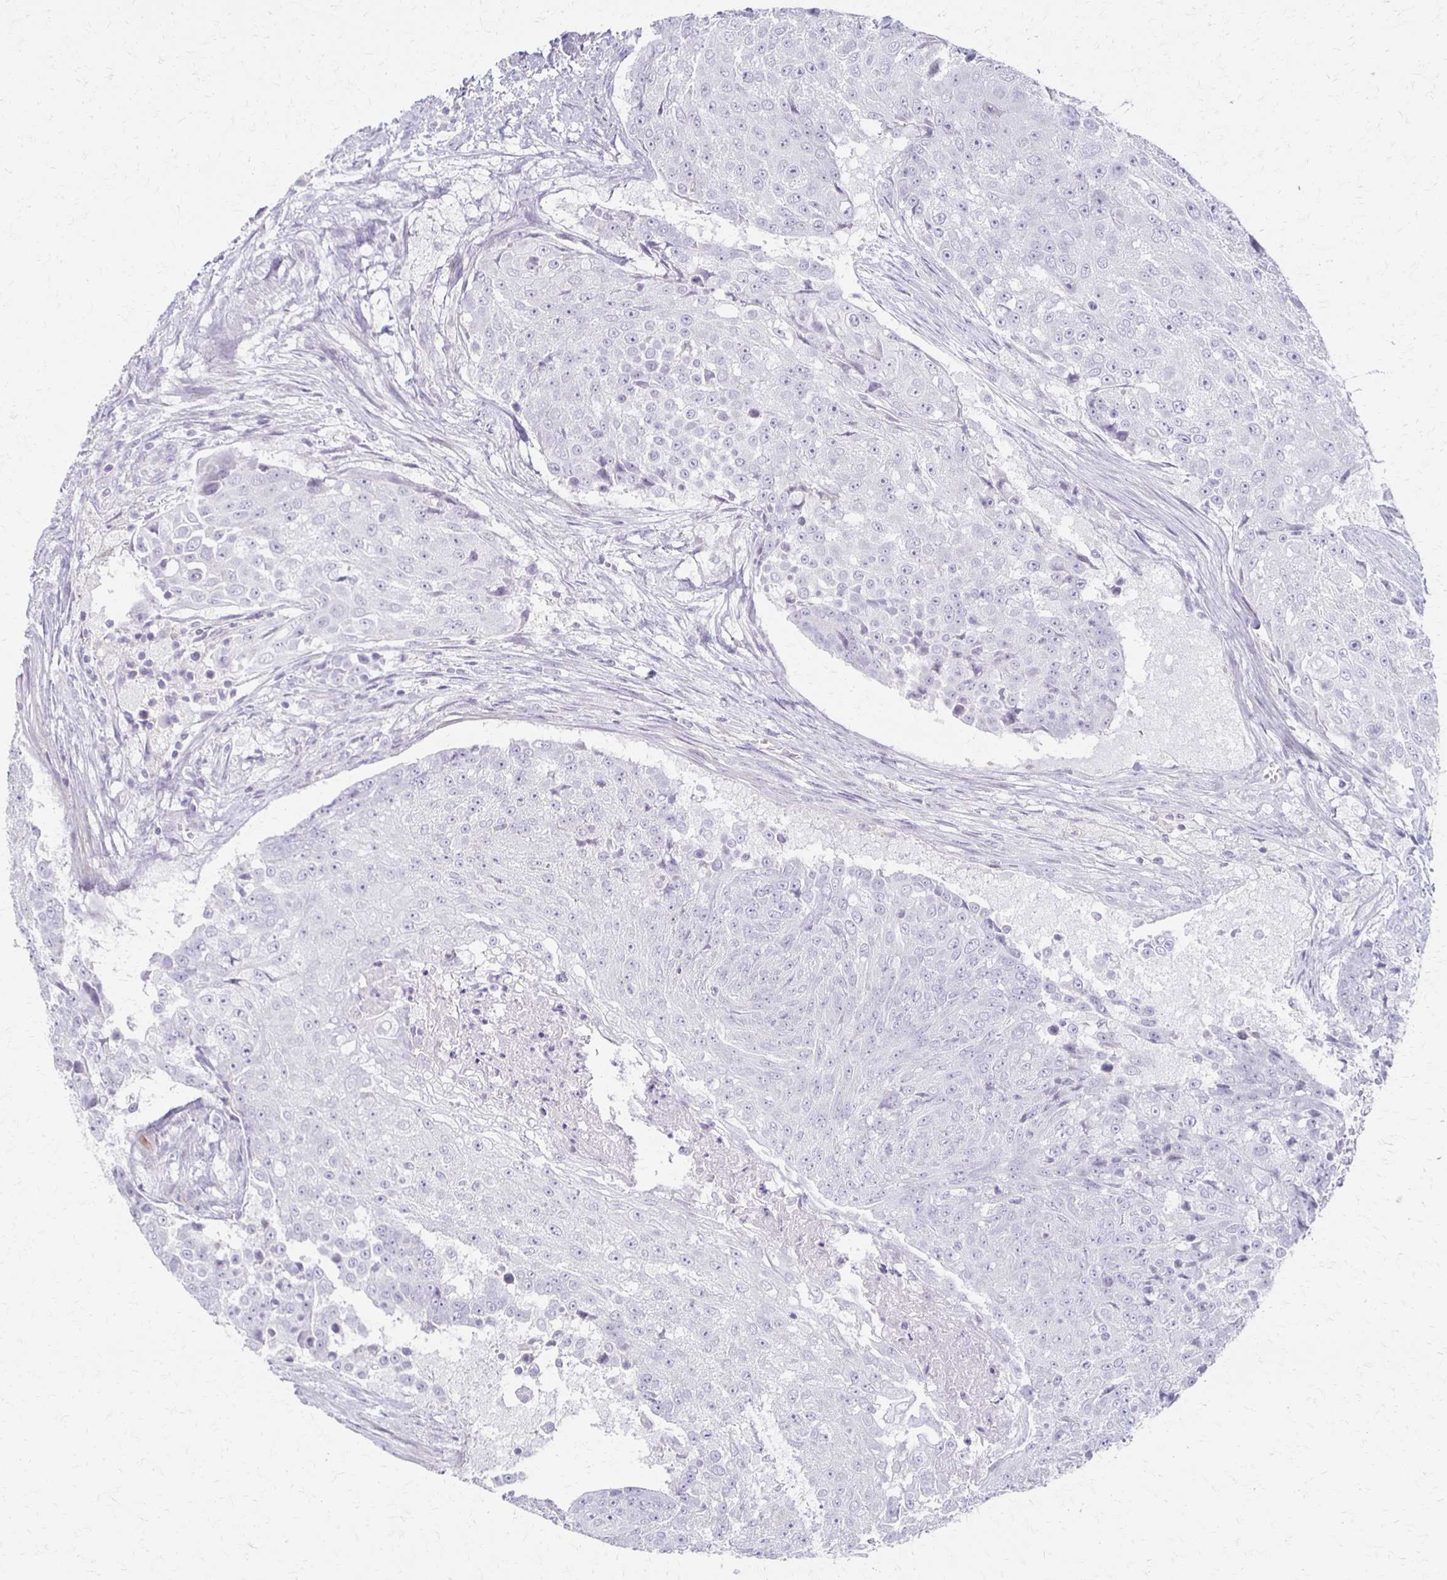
{"staining": {"intensity": "negative", "quantity": "none", "location": "none"}, "tissue": "urothelial cancer", "cell_type": "Tumor cells", "image_type": "cancer", "snomed": [{"axis": "morphology", "description": "Urothelial carcinoma, High grade"}, {"axis": "topography", "description": "Urinary bladder"}], "caption": "This is an IHC image of human urothelial carcinoma (high-grade). There is no positivity in tumor cells.", "gene": "FOXO4", "patient": {"sex": "female", "age": 63}}